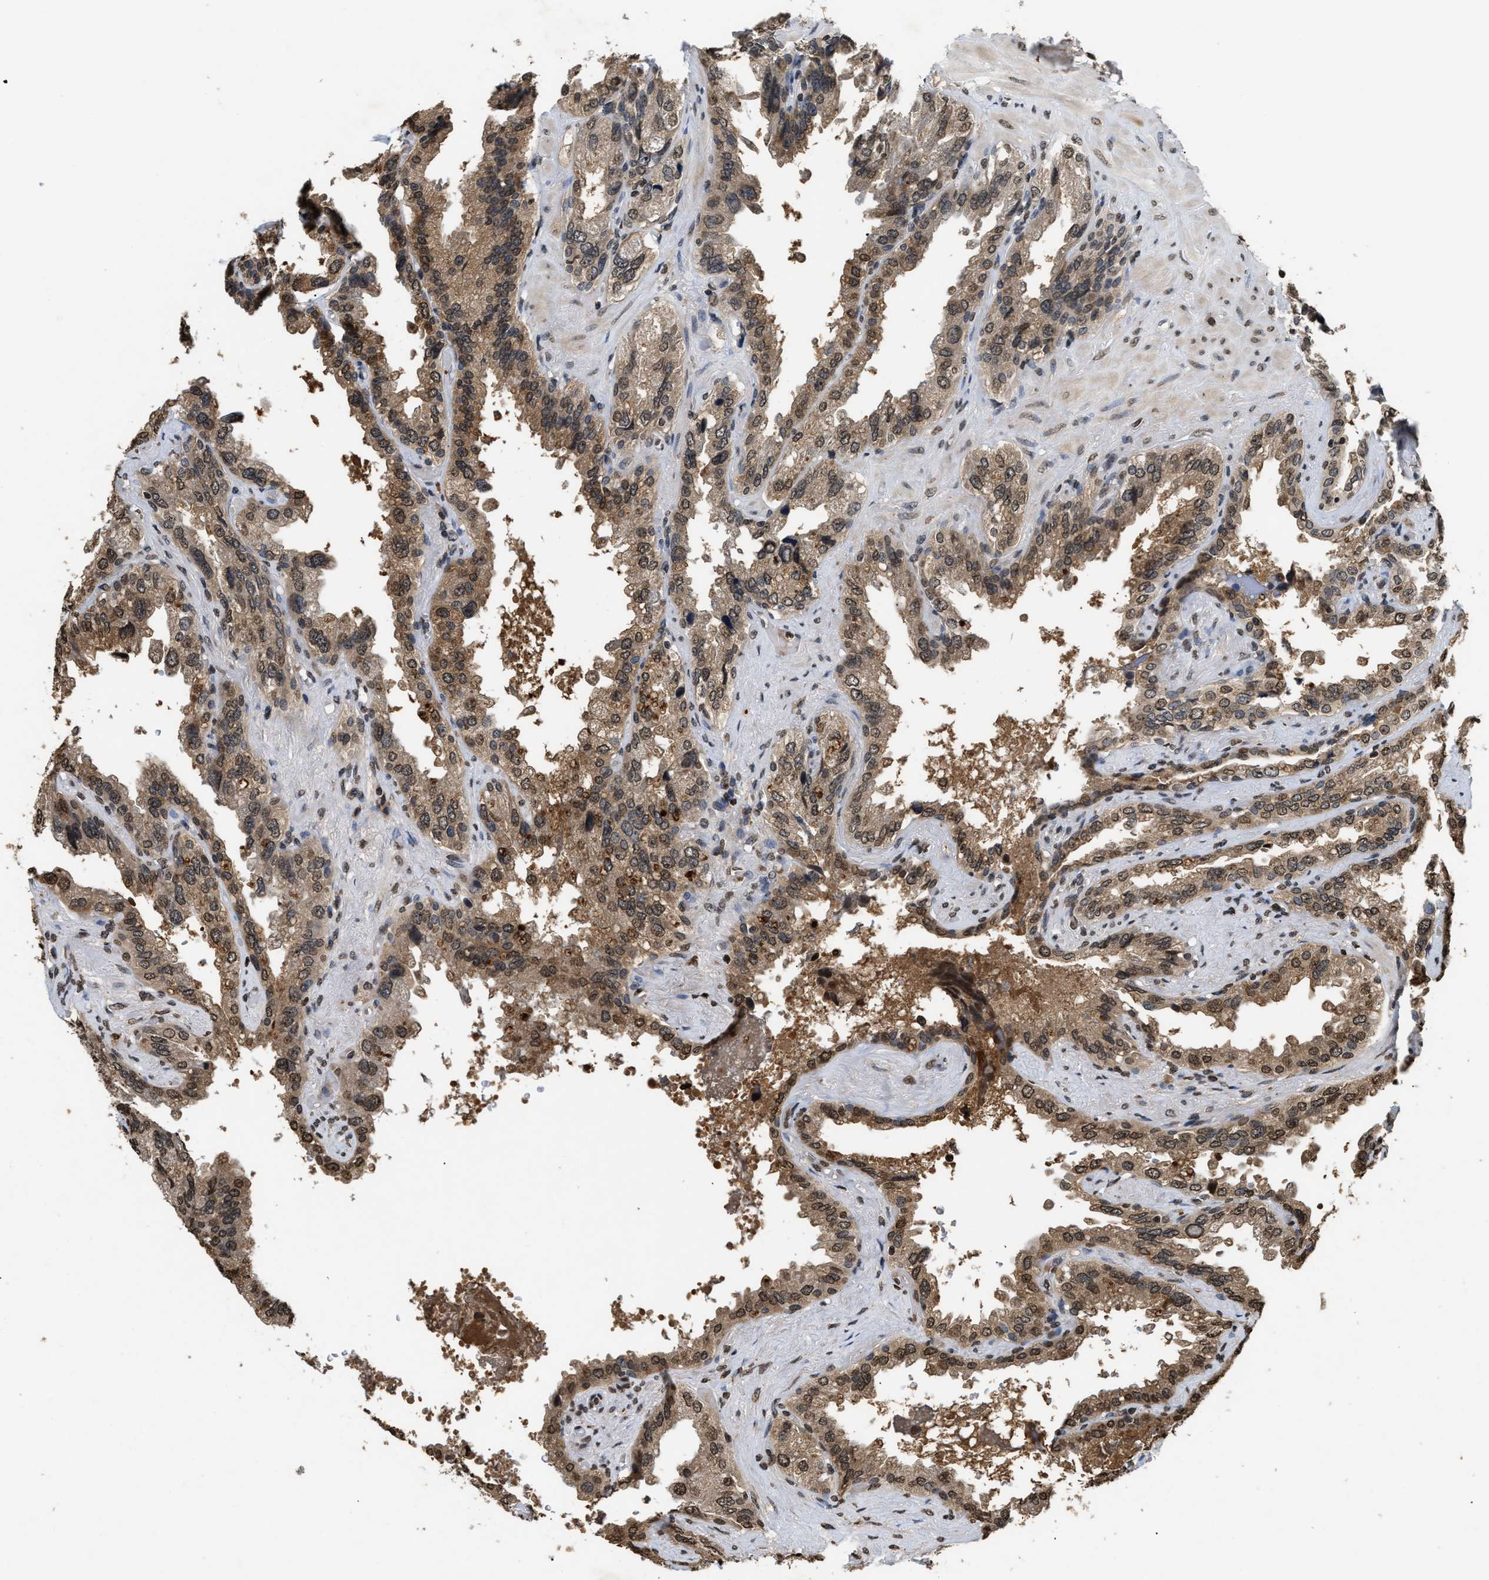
{"staining": {"intensity": "moderate", "quantity": ">75%", "location": "cytoplasmic/membranous,nuclear"}, "tissue": "seminal vesicle", "cell_type": "Glandular cells", "image_type": "normal", "snomed": [{"axis": "morphology", "description": "Normal tissue, NOS"}, {"axis": "topography", "description": "Seminal veicle"}], "caption": "Immunohistochemistry (IHC) image of benign seminal vesicle: human seminal vesicle stained using IHC exhibits medium levels of moderate protein expression localized specifically in the cytoplasmic/membranous,nuclear of glandular cells, appearing as a cytoplasmic/membranous,nuclear brown color.", "gene": "DNASE1L3", "patient": {"sex": "male", "age": 68}}